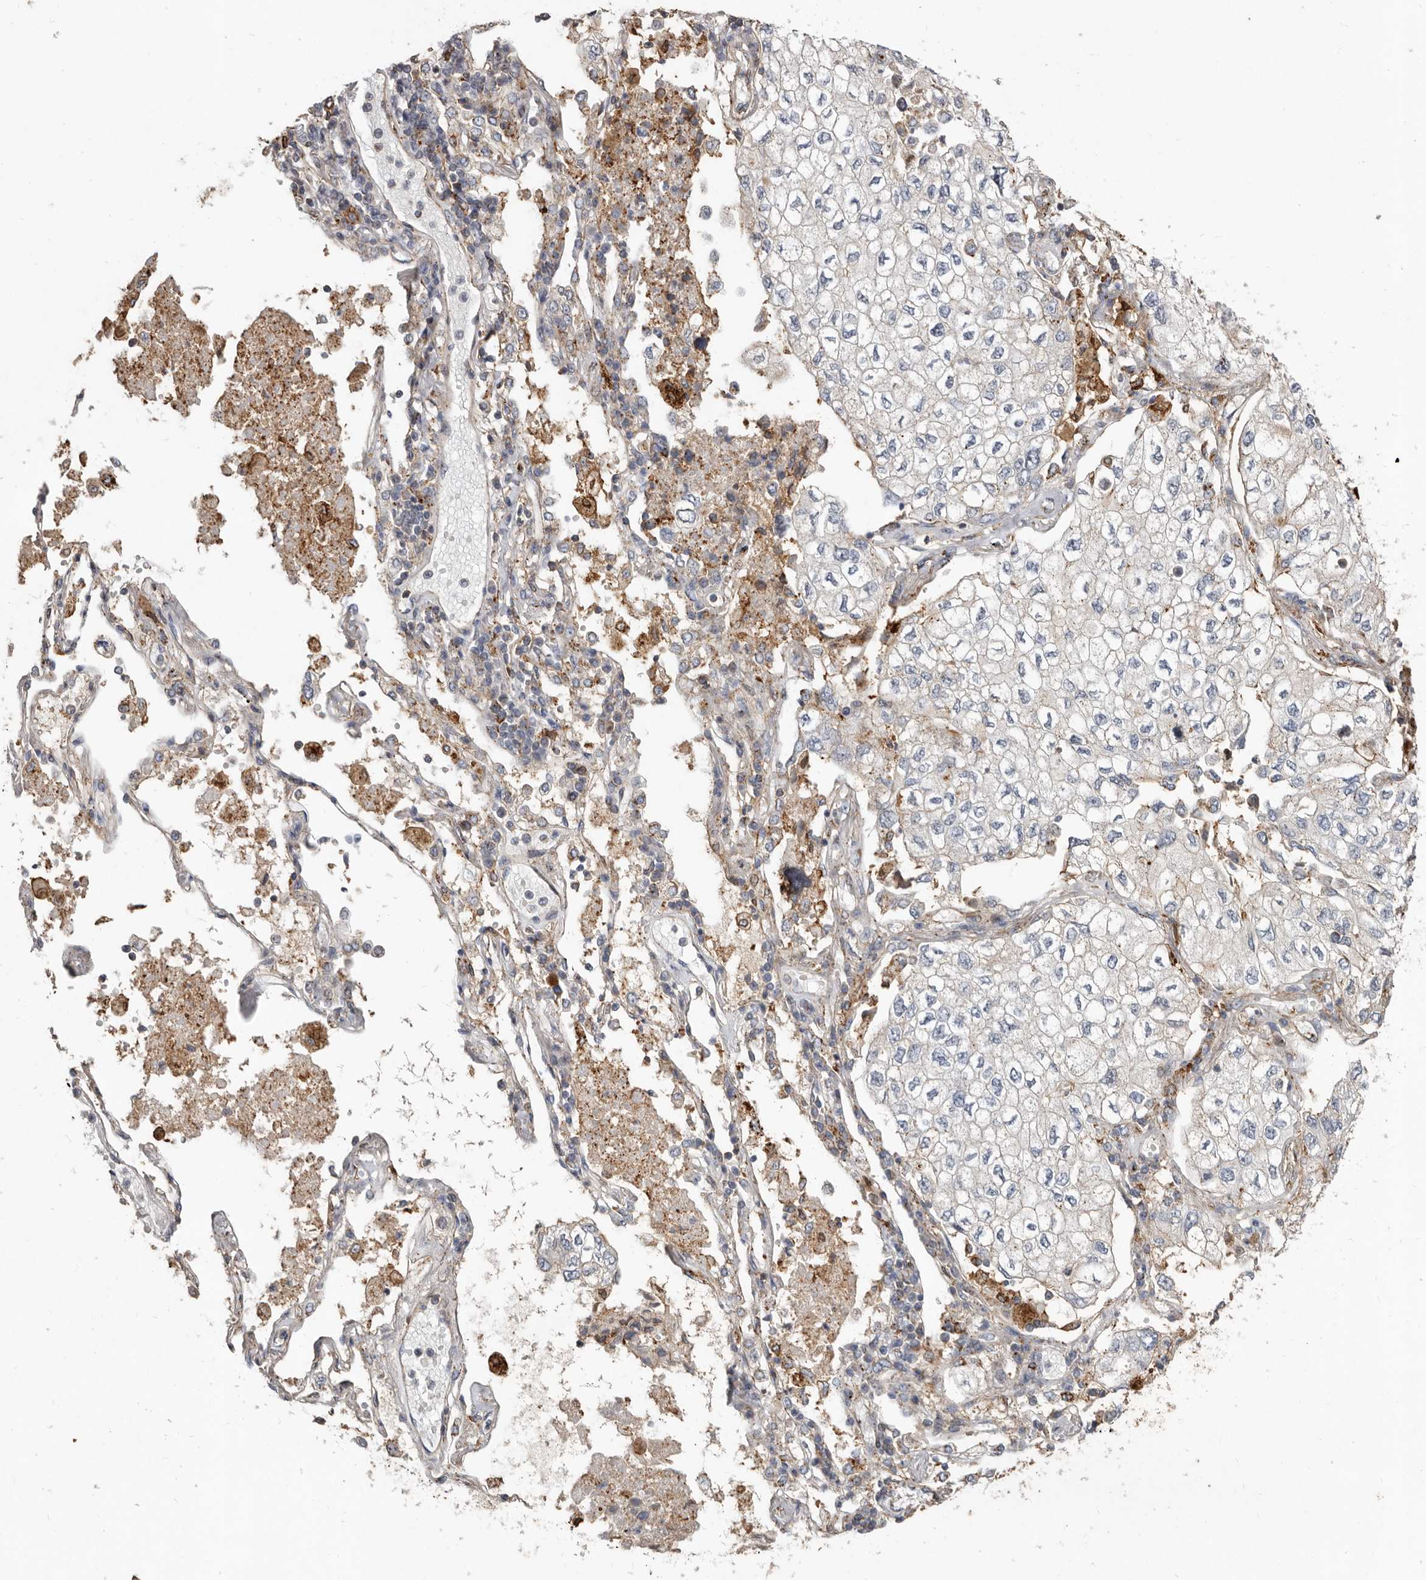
{"staining": {"intensity": "weak", "quantity": "<25%", "location": "cytoplasmic/membranous"}, "tissue": "lung cancer", "cell_type": "Tumor cells", "image_type": "cancer", "snomed": [{"axis": "morphology", "description": "Adenocarcinoma, NOS"}, {"axis": "topography", "description": "Lung"}], "caption": "DAB (3,3'-diaminobenzidine) immunohistochemical staining of human lung adenocarcinoma displays no significant positivity in tumor cells.", "gene": "KIF26B", "patient": {"sex": "male", "age": 63}}